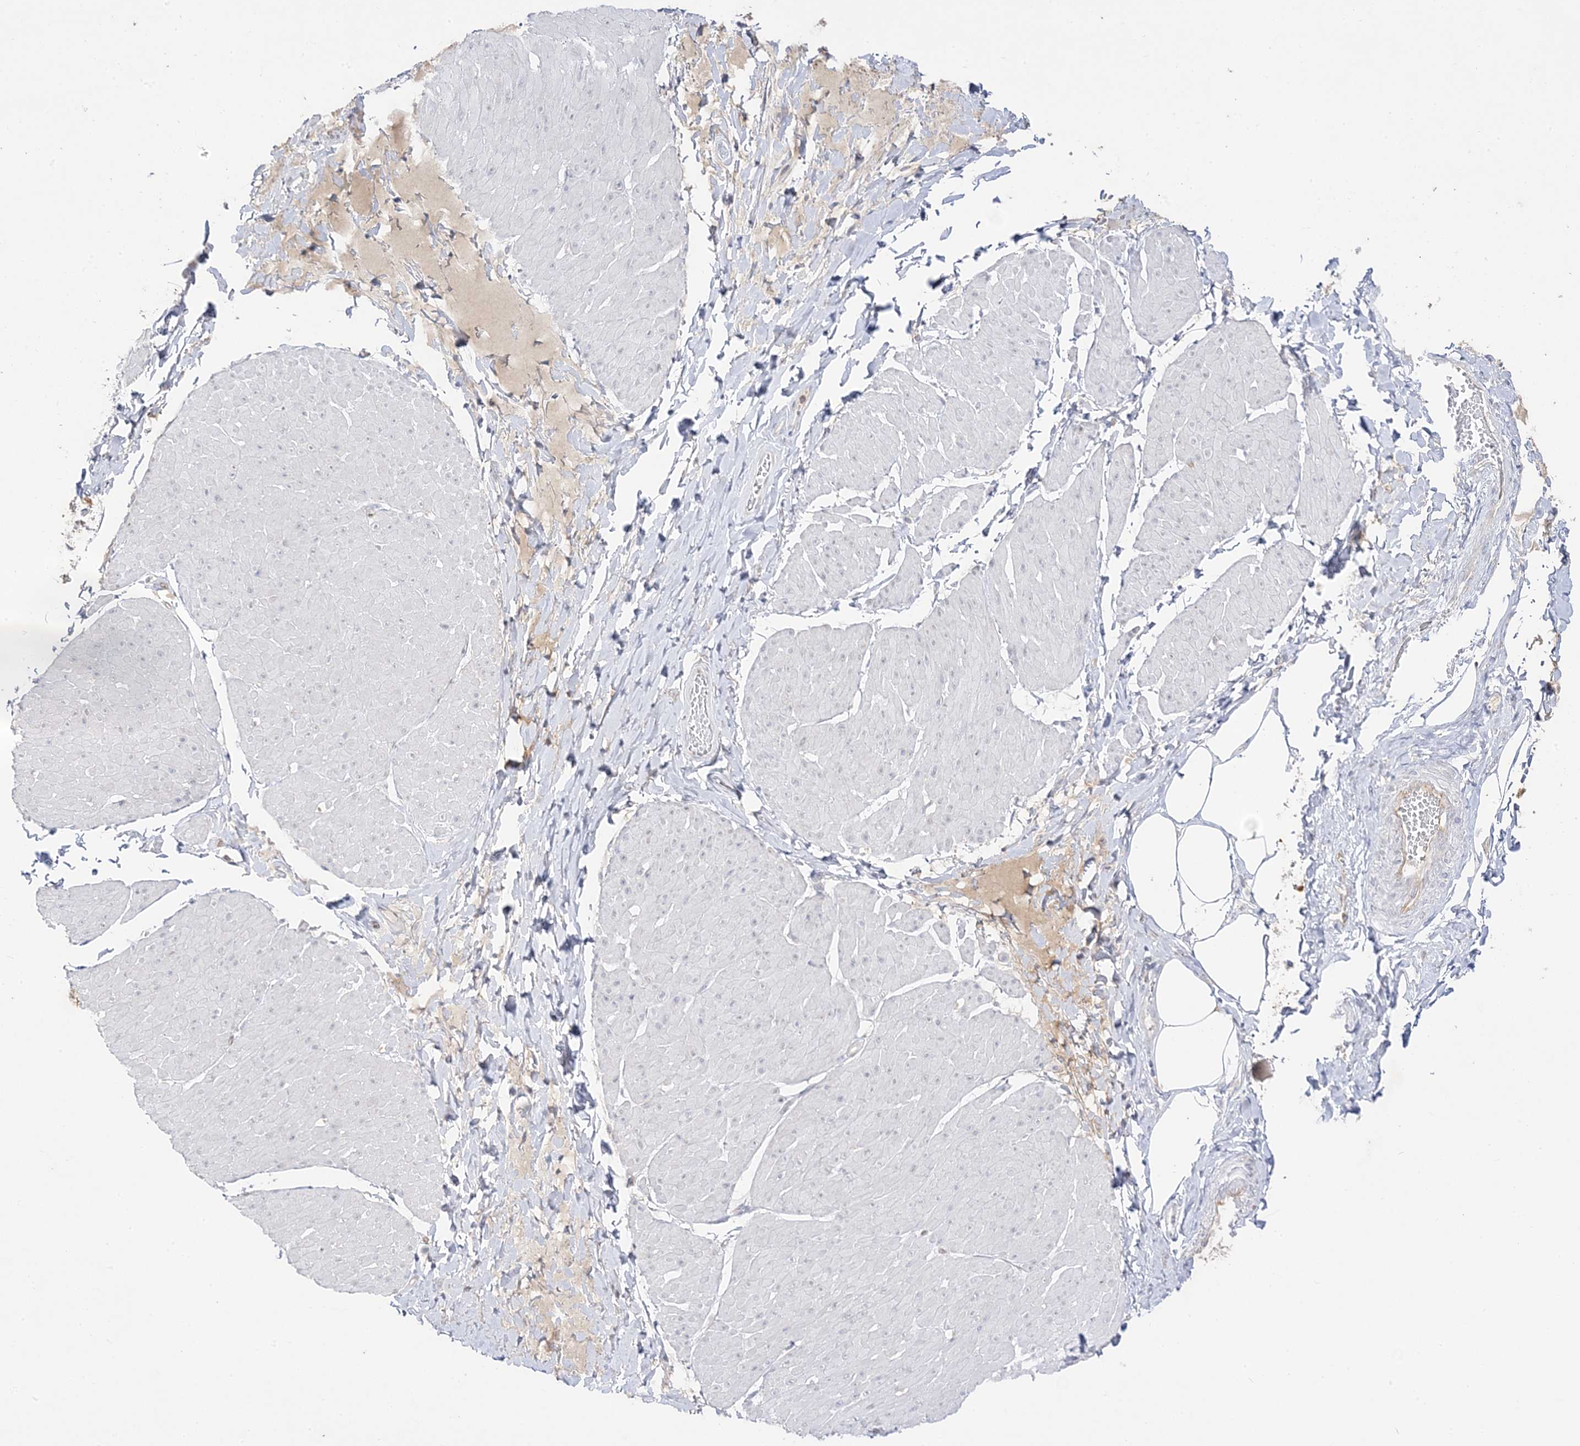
{"staining": {"intensity": "negative", "quantity": "none", "location": "none"}, "tissue": "smooth muscle", "cell_type": "Smooth muscle cells", "image_type": "normal", "snomed": [{"axis": "morphology", "description": "Urothelial carcinoma, High grade"}, {"axis": "topography", "description": "Urinary bladder"}], "caption": "This histopathology image is of normal smooth muscle stained with immunohistochemistry to label a protein in brown with the nuclei are counter-stained blue. There is no staining in smooth muscle cells. (DAB IHC, high magnification).", "gene": "TRANK1", "patient": {"sex": "male", "age": 46}}